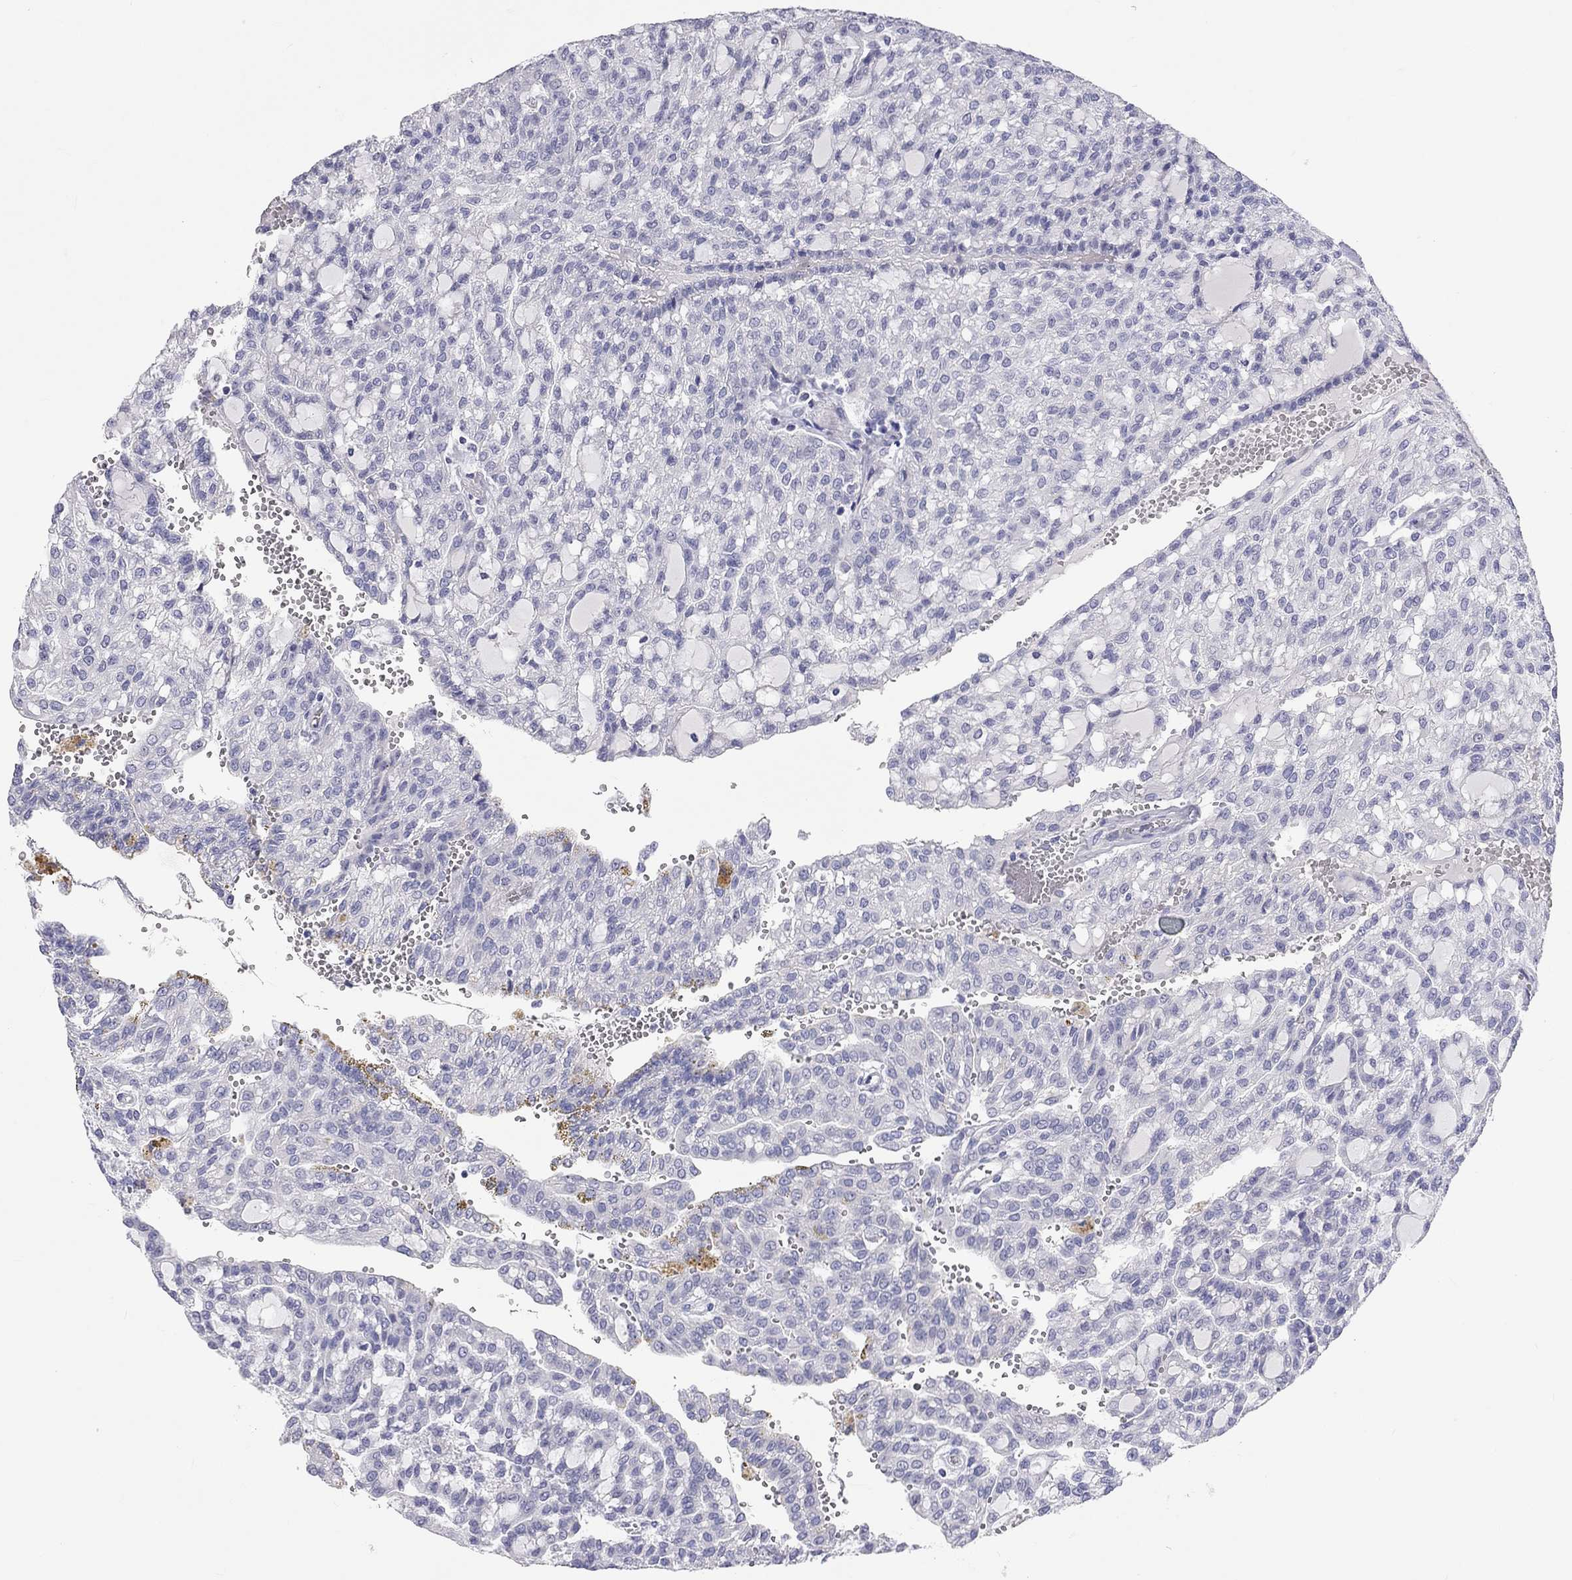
{"staining": {"intensity": "negative", "quantity": "none", "location": "none"}, "tissue": "renal cancer", "cell_type": "Tumor cells", "image_type": "cancer", "snomed": [{"axis": "morphology", "description": "Adenocarcinoma, NOS"}, {"axis": "topography", "description": "Kidney"}], "caption": "IHC image of renal cancer (adenocarcinoma) stained for a protein (brown), which reveals no staining in tumor cells. (DAB immunohistochemistry (IHC), high magnification).", "gene": "PCDHGC5", "patient": {"sex": "male", "age": 63}}